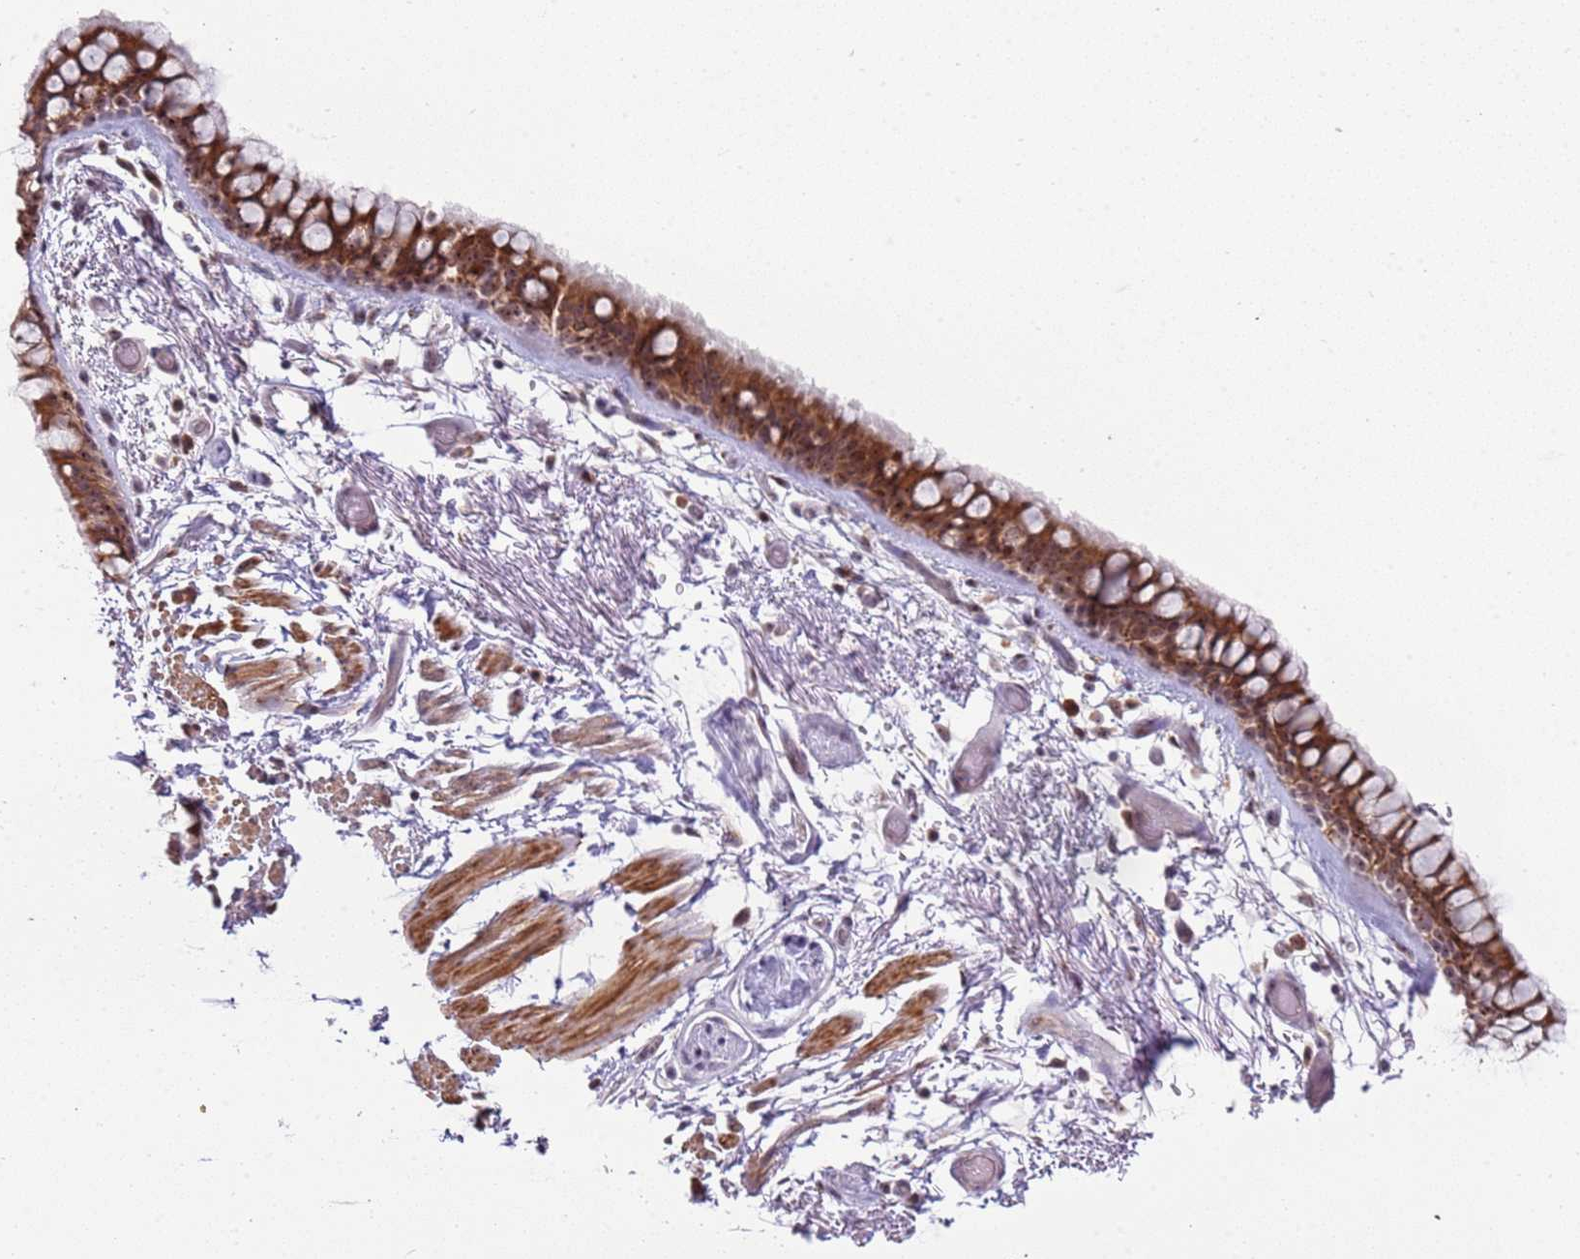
{"staining": {"intensity": "moderate", "quantity": ">75%", "location": "cytoplasmic/membranous,nuclear"}, "tissue": "bronchus", "cell_type": "Respiratory epithelial cells", "image_type": "normal", "snomed": [{"axis": "morphology", "description": "Normal tissue, NOS"}, {"axis": "topography", "description": "Bronchus"}], "caption": "A high-resolution micrograph shows IHC staining of normal bronchus, which reveals moderate cytoplasmic/membranous,nuclear positivity in approximately >75% of respiratory epithelial cells. The staining was performed using DAB to visualize the protein expression in brown, while the nuclei were stained in blue with hematoxylin (Magnification: 20x).", "gene": "UCMA", "patient": {"sex": "male", "age": 65}}